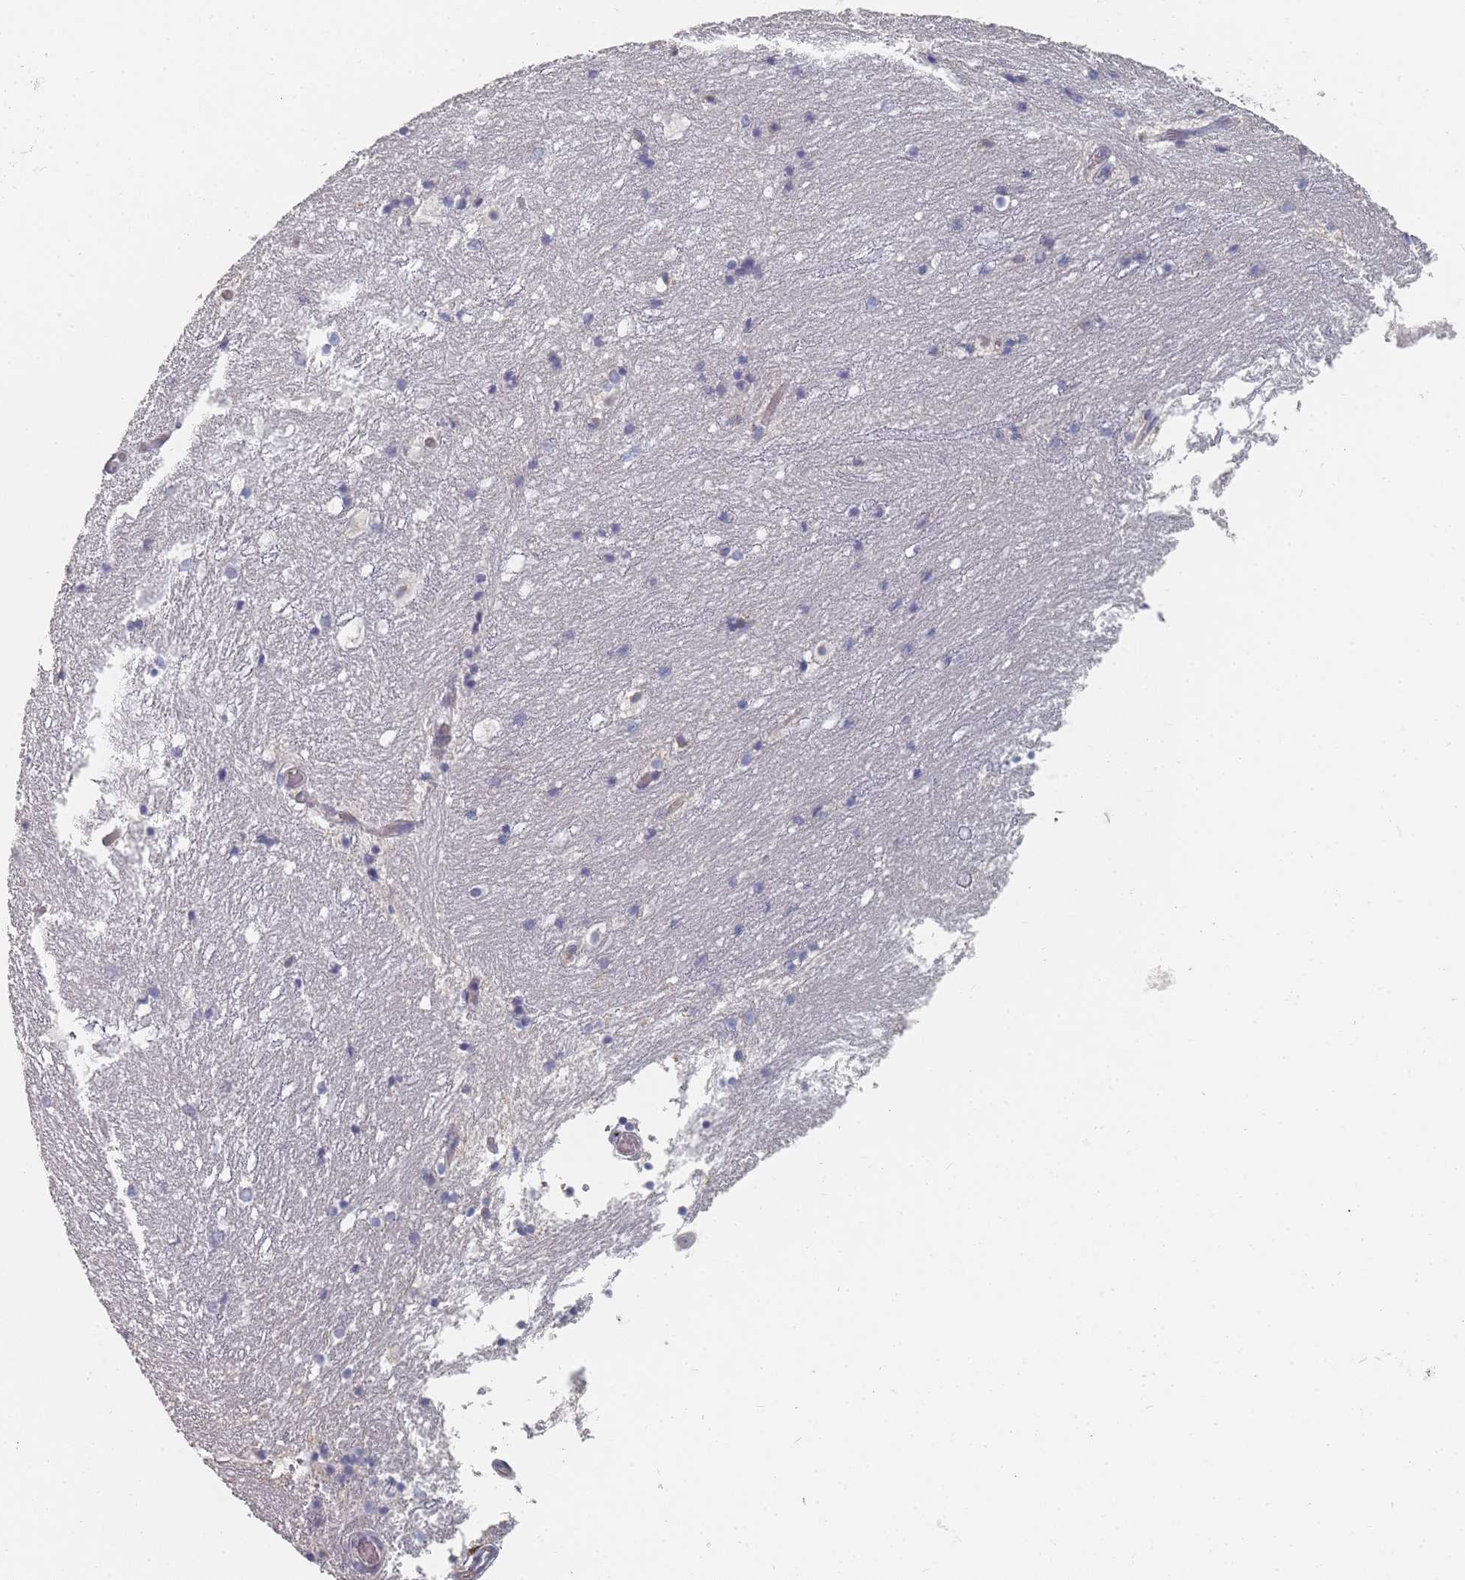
{"staining": {"intensity": "negative", "quantity": "none", "location": "none"}, "tissue": "hippocampus", "cell_type": "Glial cells", "image_type": "normal", "snomed": [{"axis": "morphology", "description": "Normal tissue, NOS"}, {"axis": "topography", "description": "Hippocampus"}], "caption": "An immunohistochemistry photomicrograph of normal hippocampus is shown. There is no staining in glial cells of hippocampus. The staining was performed using DAB (3,3'-diaminobenzidine) to visualize the protein expression in brown, while the nuclei were stained in blue with hematoxylin (Magnification: 20x).", "gene": "SLC35E4", "patient": {"sex": "female", "age": 52}}